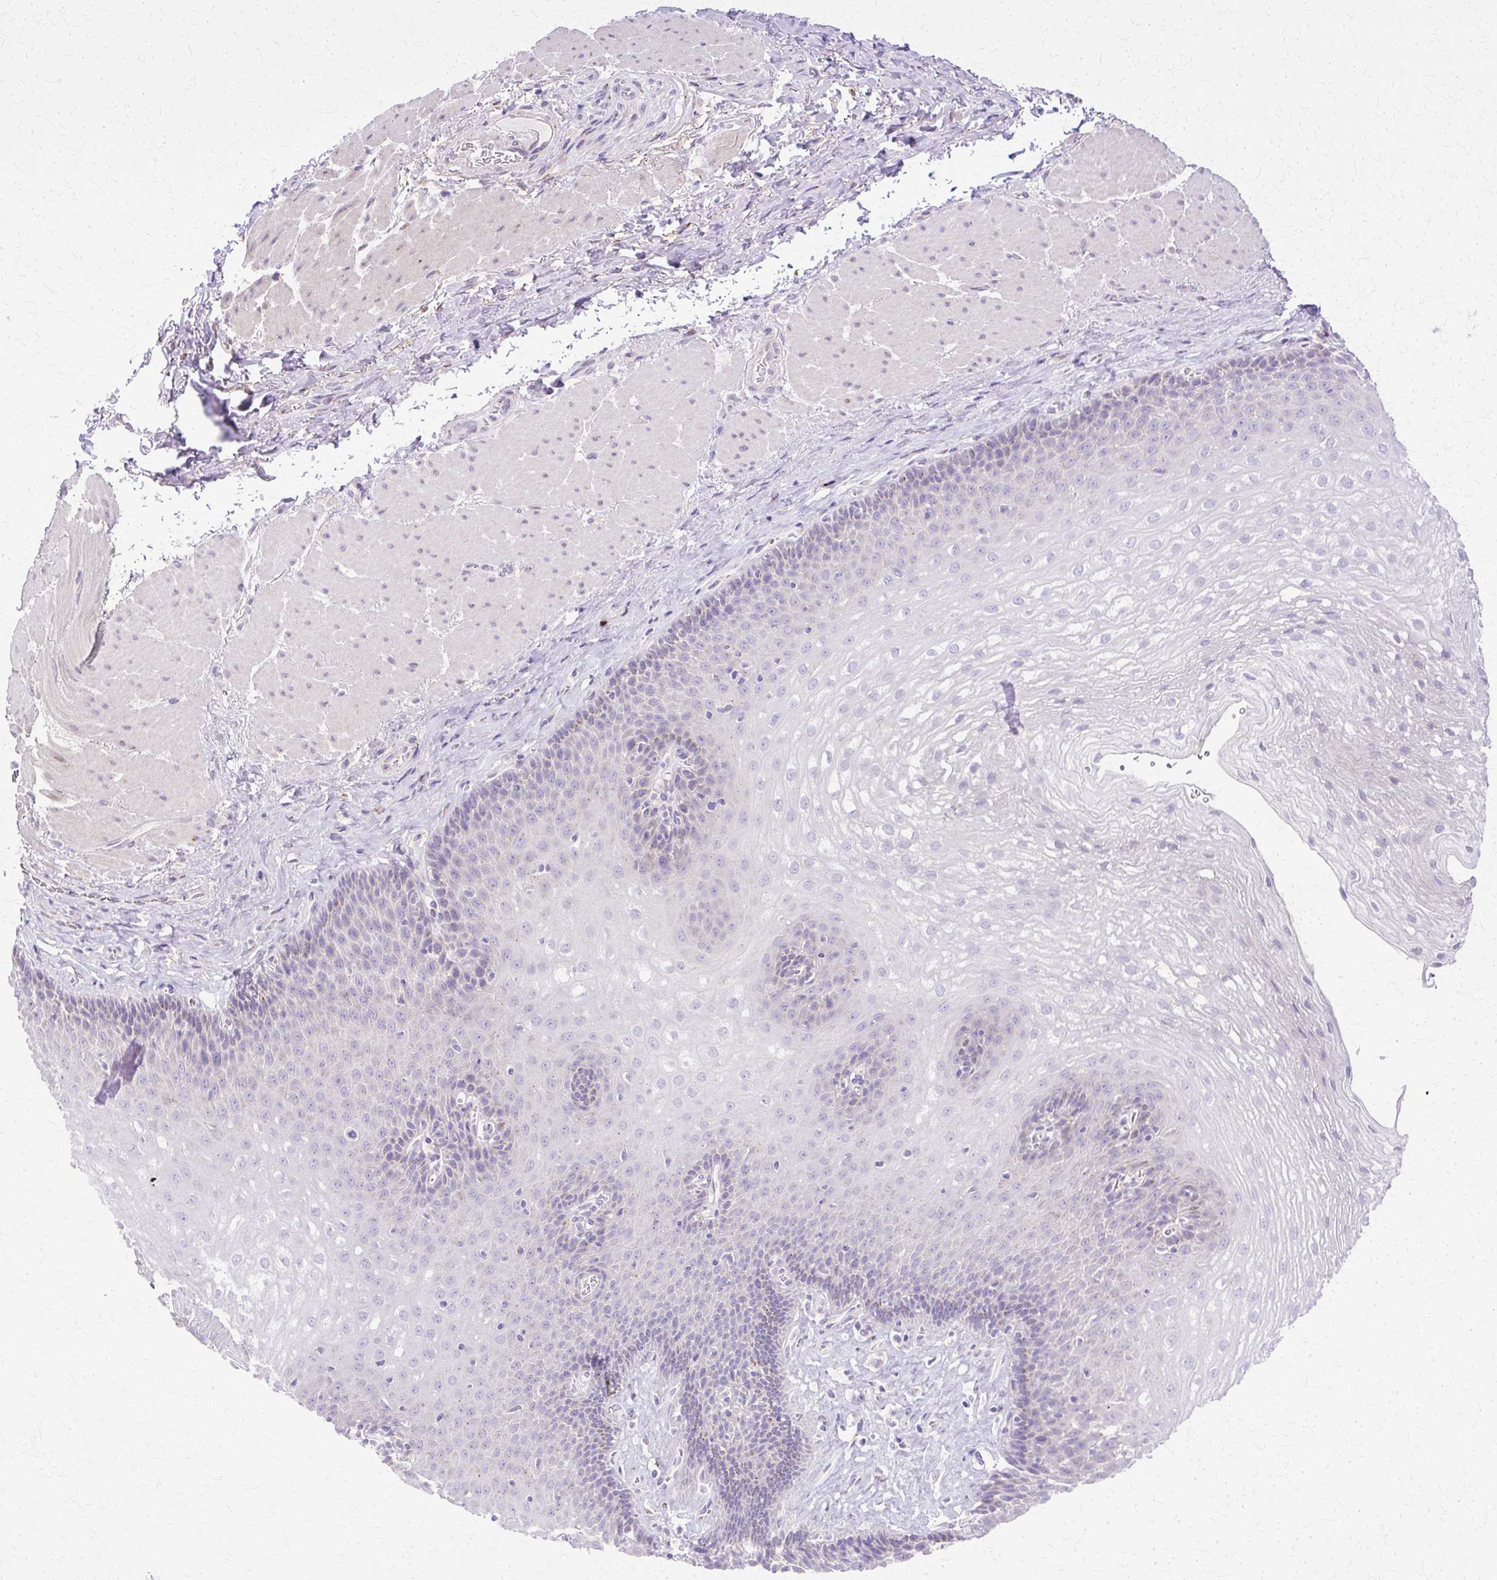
{"staining": {"intensity": "weak", "quantity": "<25%", "location": "cytoplasmic/membranous"}, "tissue": "esophagus", "cell_type": "Squamous epithelial cells", "image_type": "normal", "snomed": [{"axis": "morphology", "description": "Normal tissue, NOS"}, {"axis": "topography", "description": "Esophagus"}], "caption": "Immunohistochemistry (IHC) micrograph of normal human esophagus stained for a protein (brown), which exhibits no positivity in squamous epithelial cells. The staining was performed using DAB (3,3'-diaminobenzidine) to visualize the protein expression in brown, while the nuclei were stained in blue with hematoxylin (Magnification: 20x).", "gene": "TBC1D3B", "patient": {"sex": "female", "age": 66}}